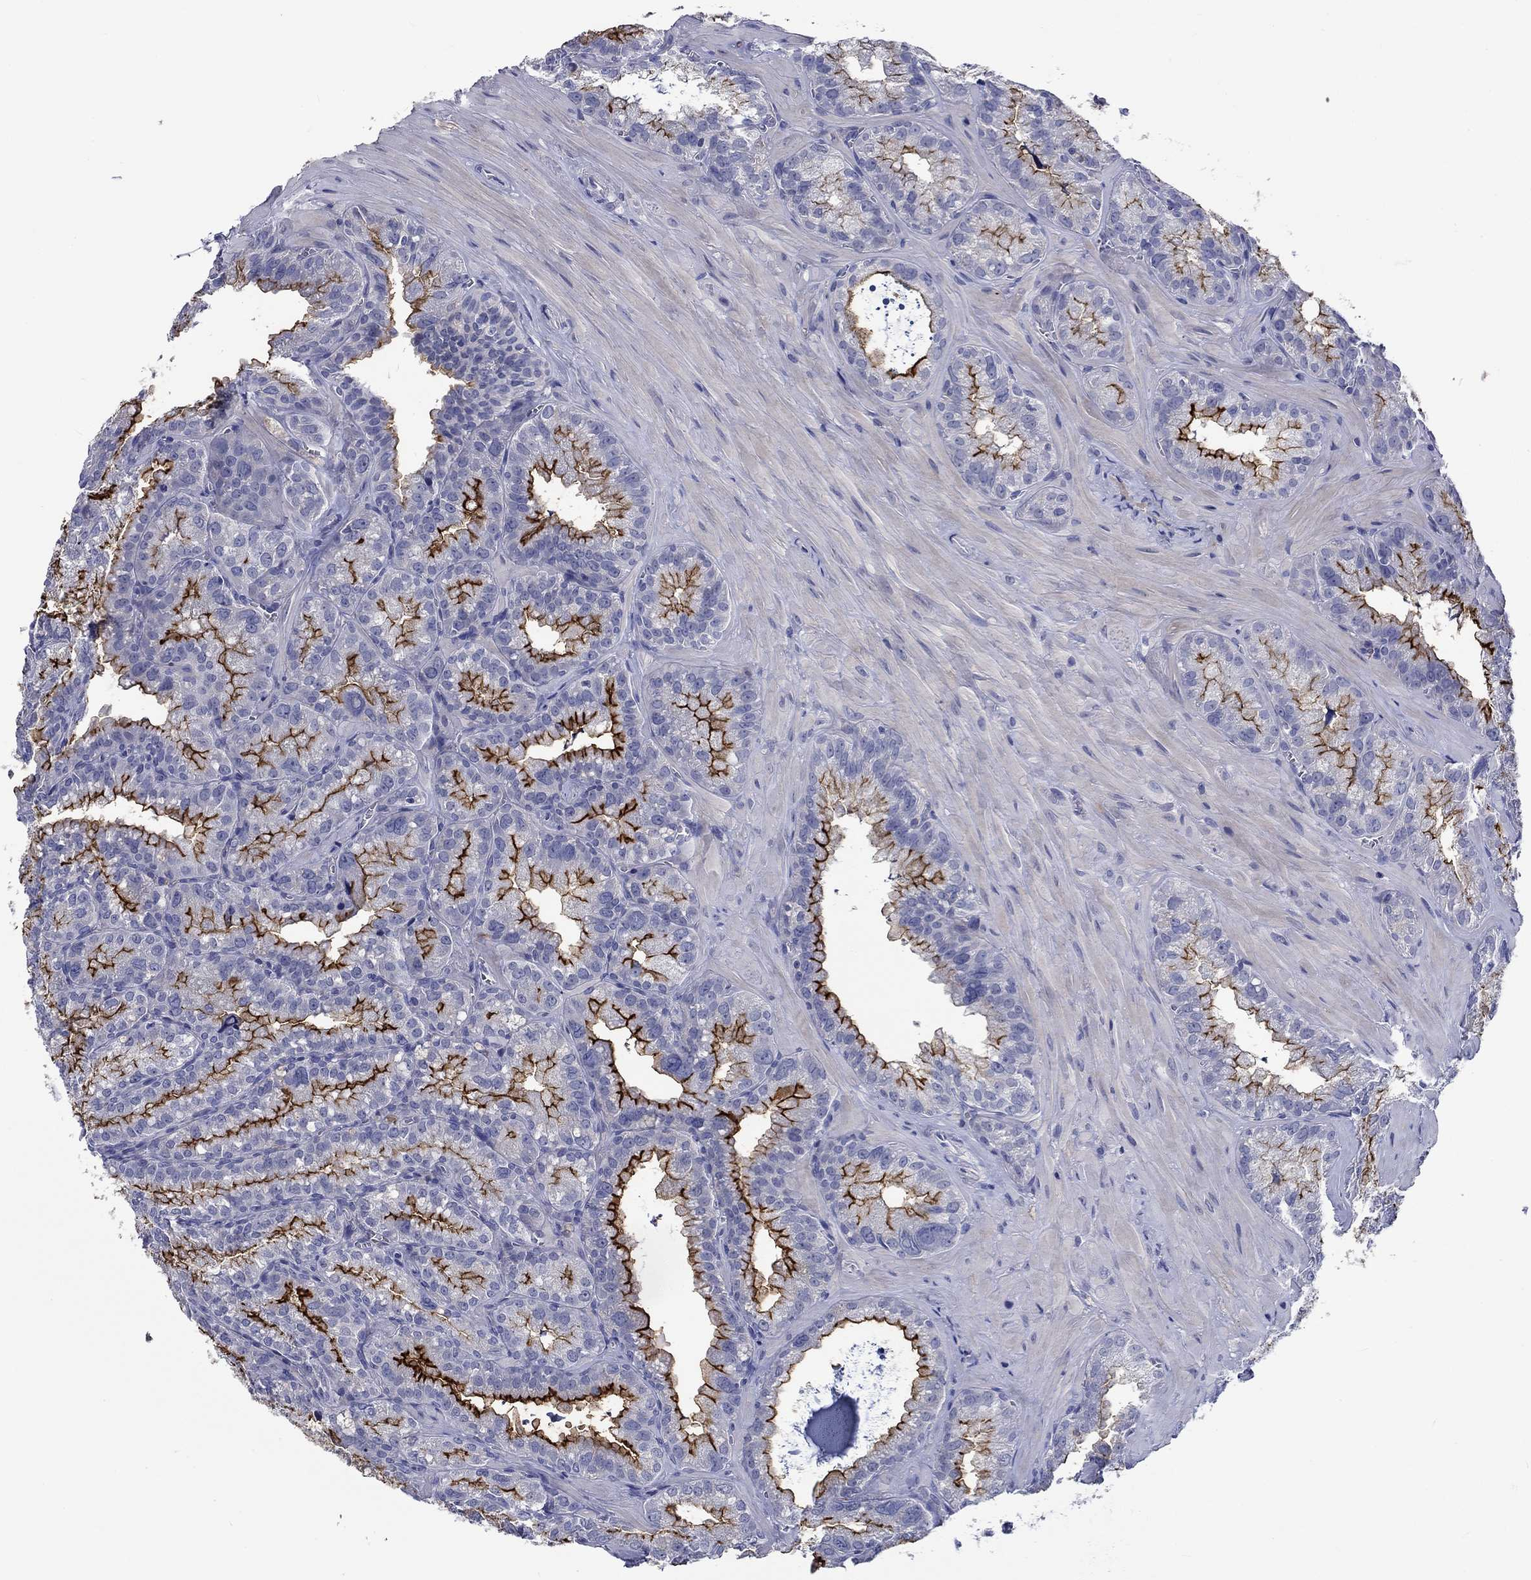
{"staining": {"intensity": "strong", "quantity": "25%-75%", "location": "cytoplasmic/membranous"}, "tissue": "seminal vesicle", "cell_type": "Glandular cells", "image_type": "normal", "snomed": [{"axis": "morphology", "description": "Normal tissue, NOS"}, {"axis": "topography", "description": "Seminal veicle"}], "caption": "Protein staining of unremarkable seminal vesicle shows strong cytoplasmic/membranous positivity in about 25%-75% of glandular cells.", "gene": "CNDP1", "patient": {"sex": "male", "age": 57}}